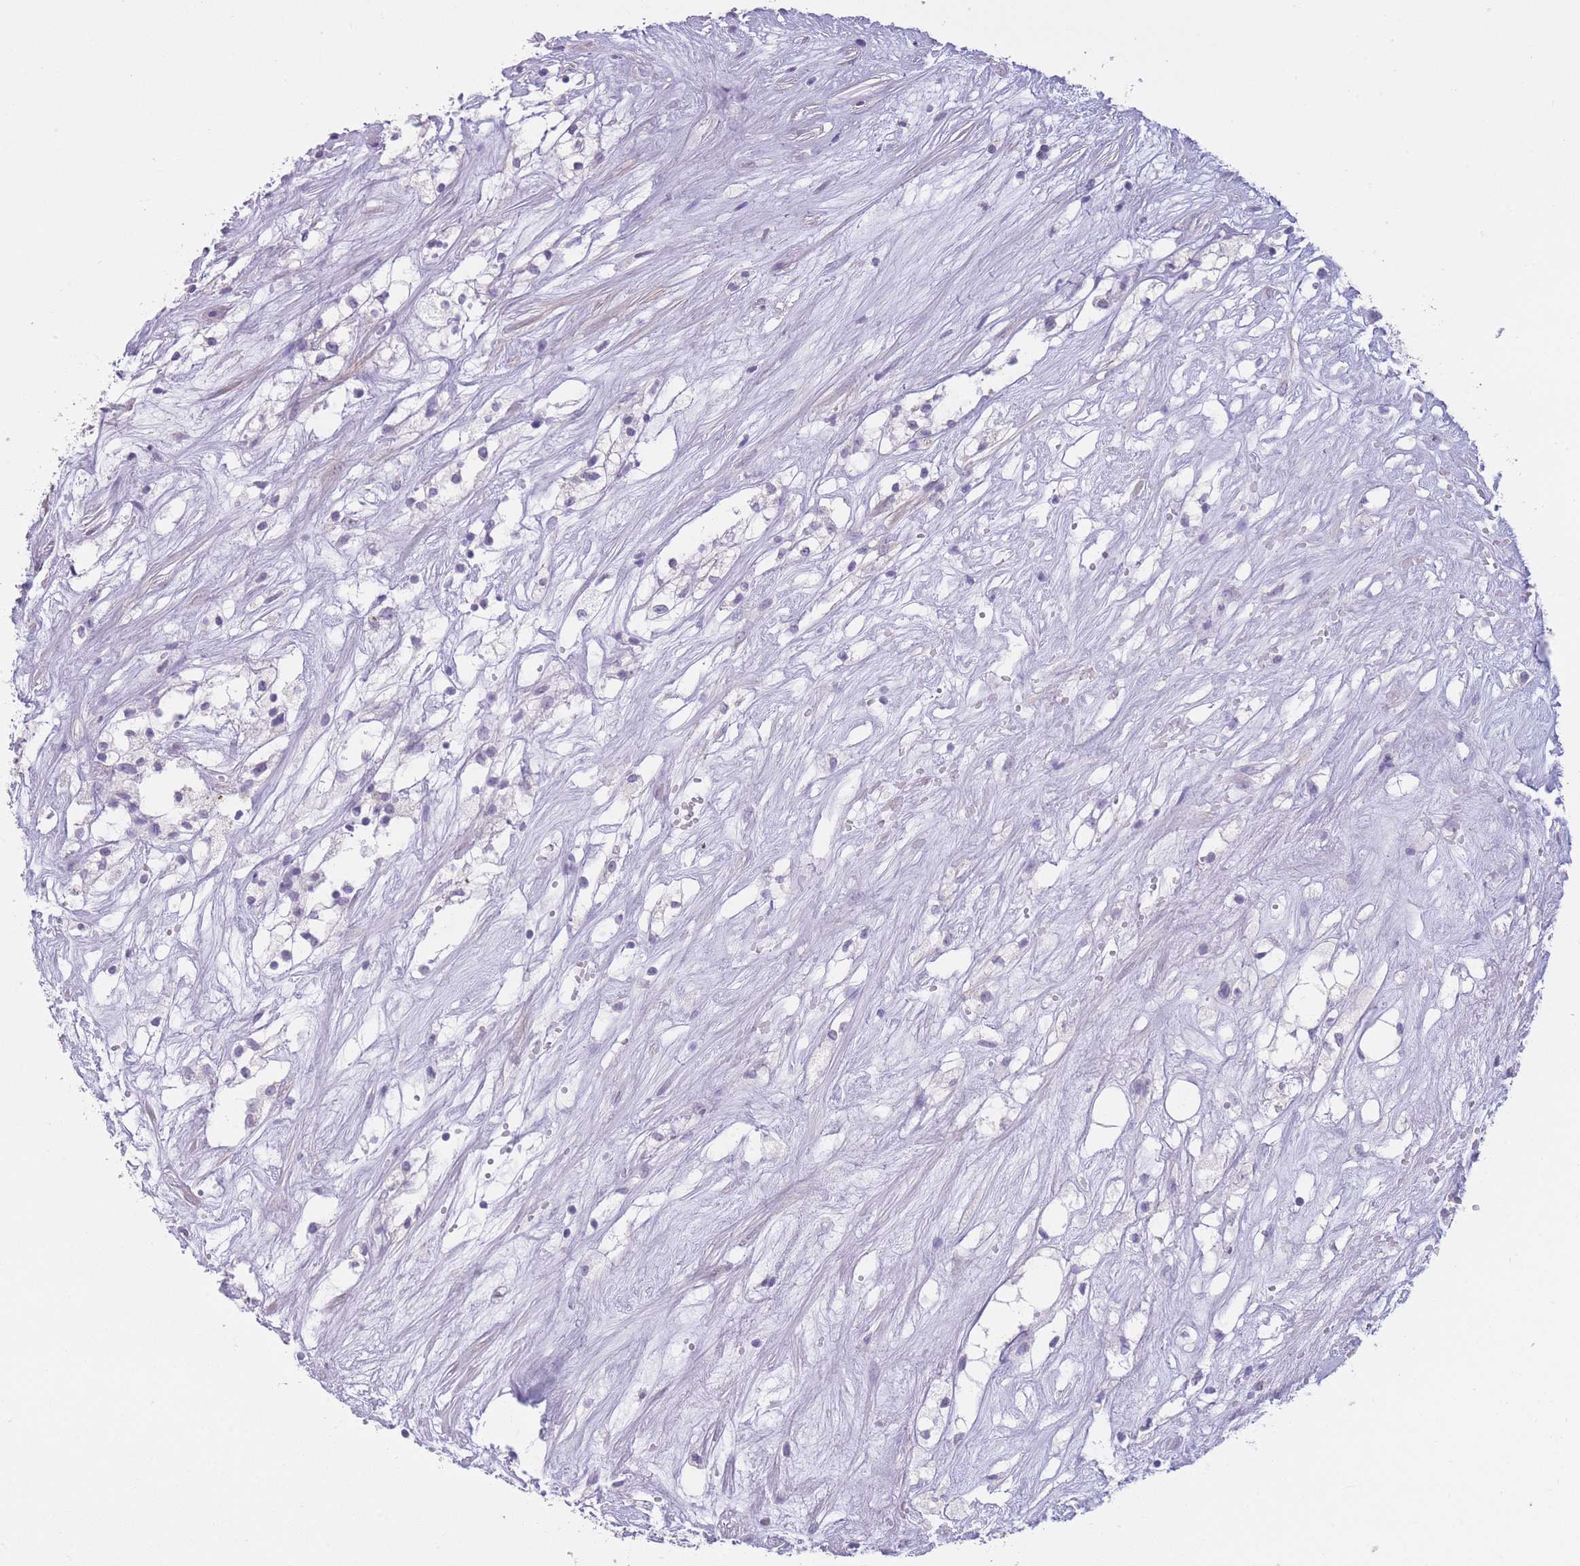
{"staining": {"intensity": "negative", "quantity": "none", "location": "none"}, "tissue": "renal cancer", "cell_type": "Tumor cells", "image_type": "cancer", "snomed": [{"axis": "morphology", "description": "Adenocarcinoma, NOS"}, {"axis": "topography", "description": "Kidney"}], "caption": "There is no significant staining in tumor cells of adenocarcinoma (renal).", "gene": "DCANP1", "patient": {"sex": "male", "age": 59}}